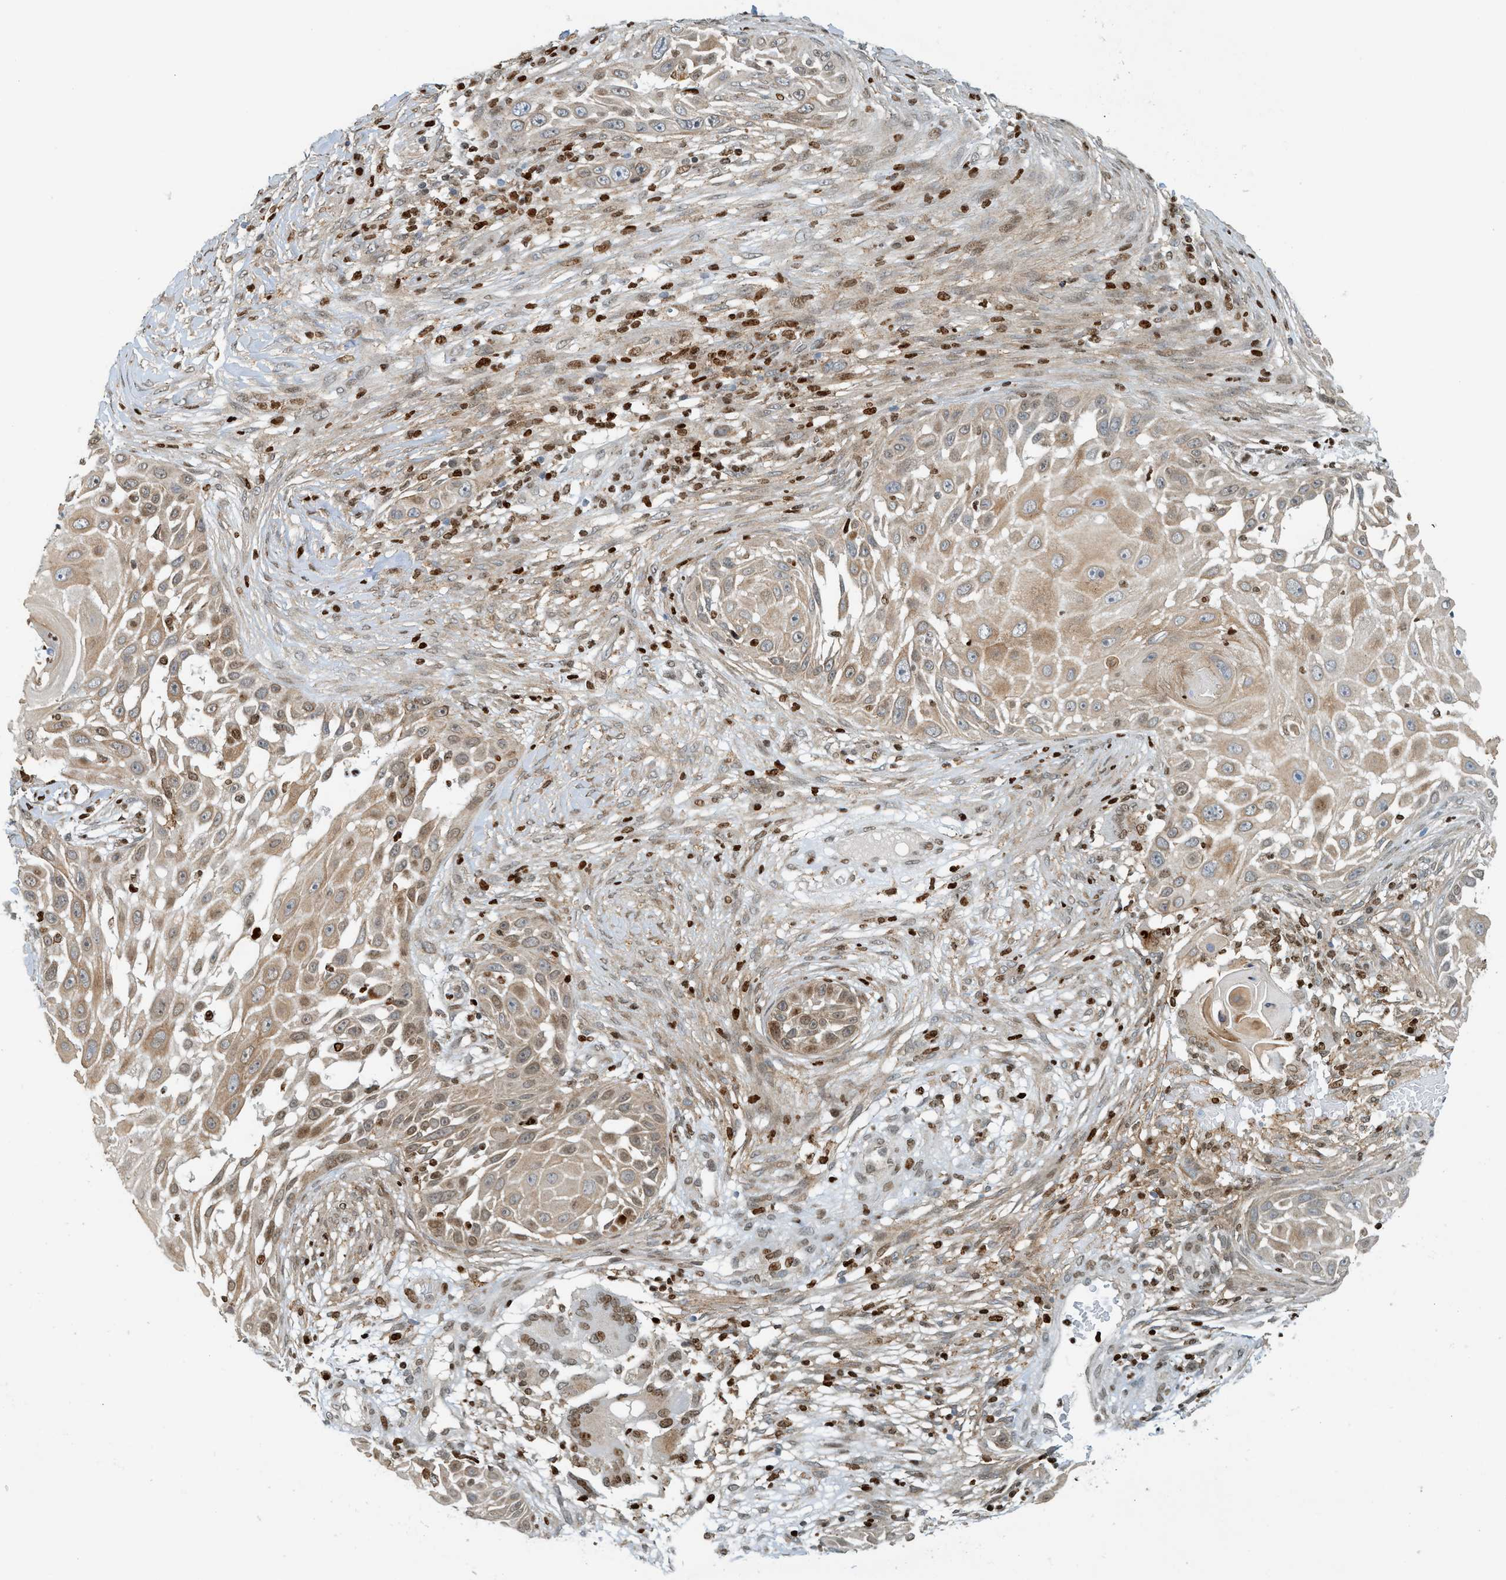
{"staining": {"intensity": "moderate", "quantity": "25%-75%", "location": "cytoplasmic/membranous"}, "tissue": "skin cancer", "cell_type": "Tumor cells", "image_type": "cancer", "snomed": [{"axis": "morphology", "description": "Squamous cell carcinoma, NOS"}, {"axis": "topography", "description": "Skin"}], "caption": "Immunohistochemical staining of human skin cancer demonstrates moderate cytoplasmic/membranous protein positivity in approximately 25%-75% of tumor cells. The staining was performed using DAB (3,3'-diaminobenzidine), with brown indicating positive protein expression. Nuclei are stained blue with hematoxylin.", "gene": "SH3D19", "patient": {"sex": "female", "age": 44}}